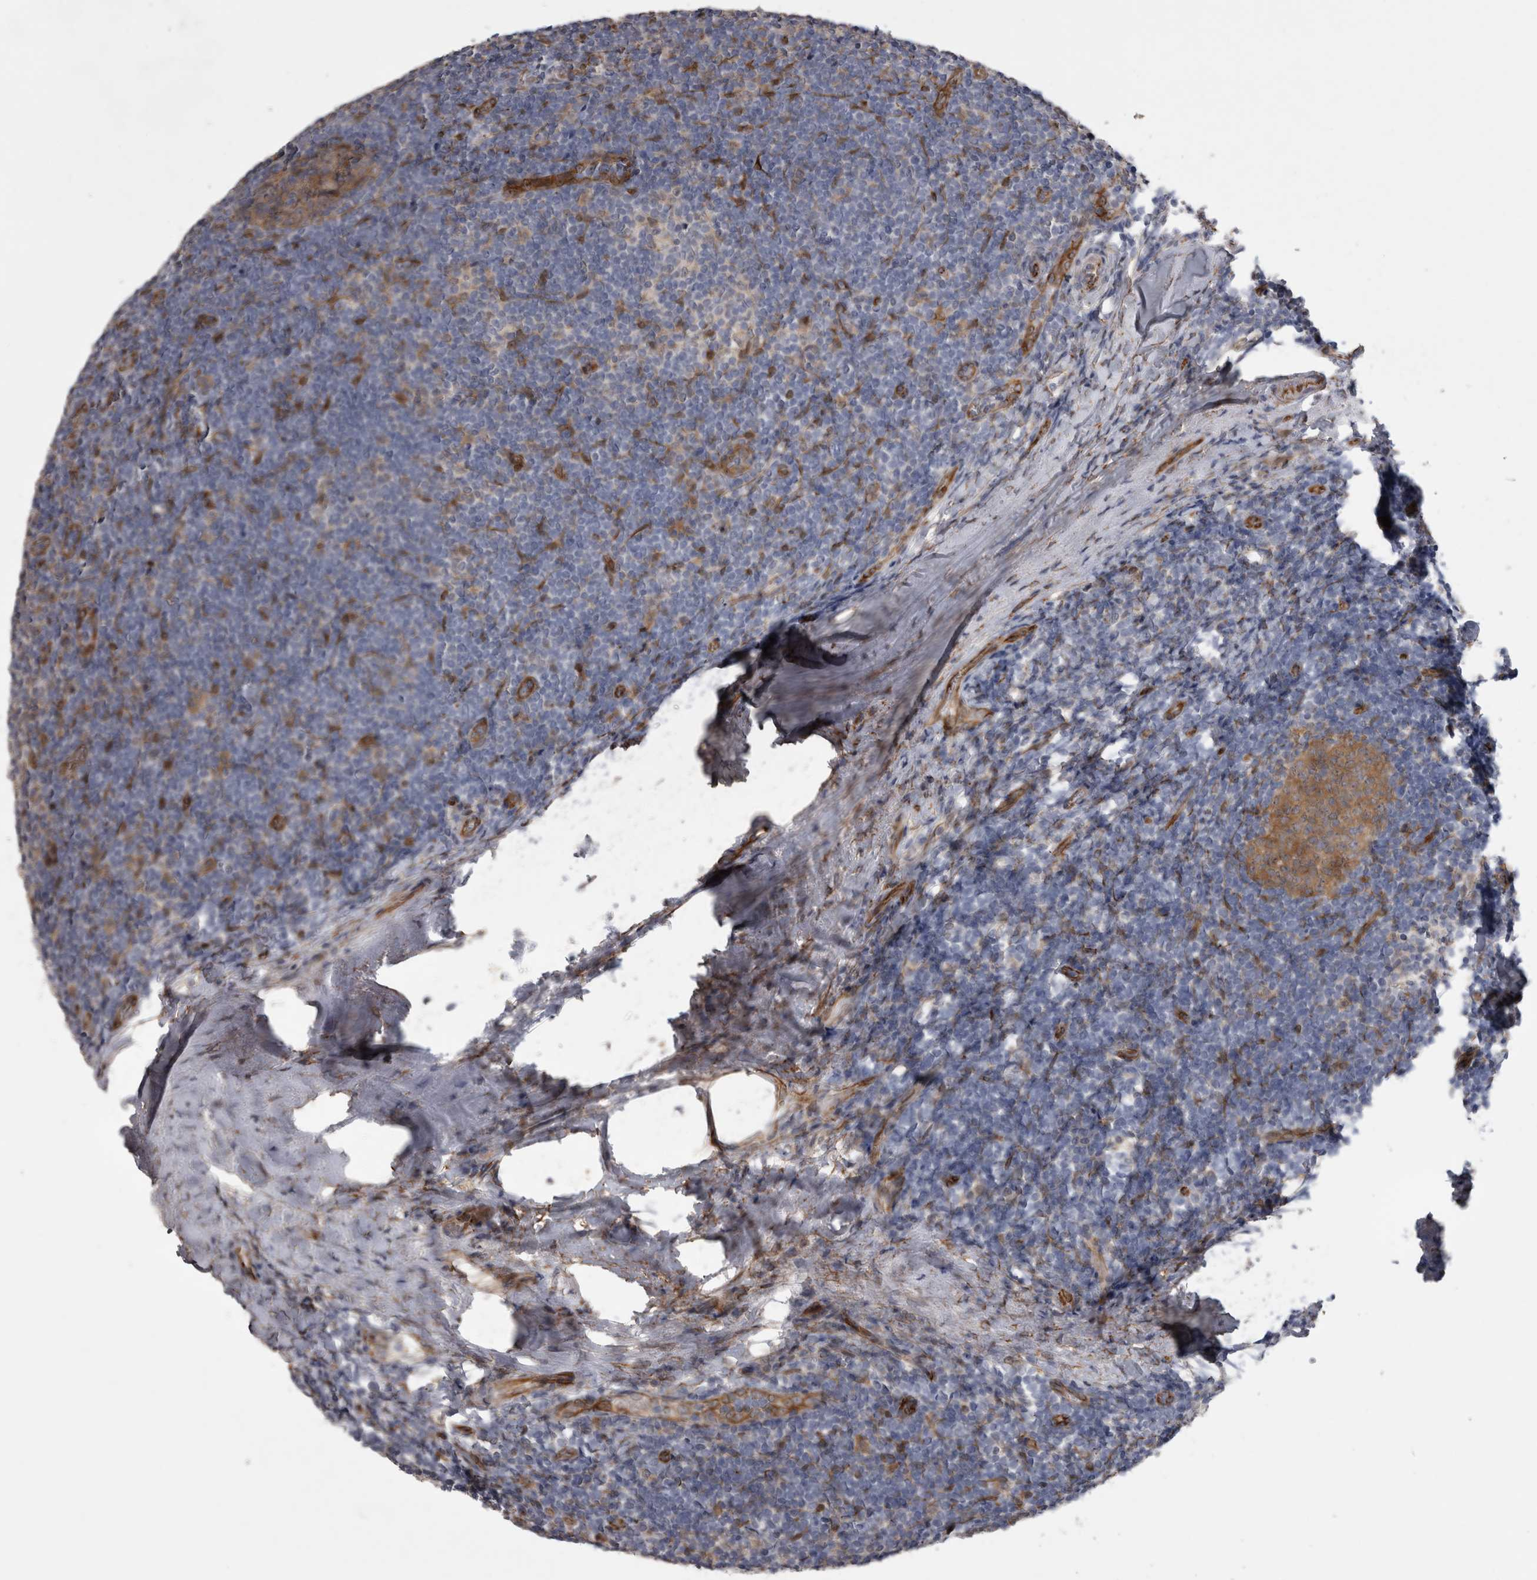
{"staining": {"intensity": "moderate", "quantity": ">75%", "location": "cytoplasmic/membranous"}, "tissue": "tonsil", "cell_type": "Germinal center cells", "image_type": "normal", "snomed": [{"axis": "morphology", "description": "Normal tissue, NOS"}, {"axis": "topography", "description": "Tonsil"}], "caption": "IHC photomicrograph of unremarkable tonsil stained for a protein (brown), which shows medium levels of moderate cytoplasmic/membranous staining in approximately >75% of germinal center cells.", "gene": "ACOT7", "patient": {"sex": "male", "age": 37}}